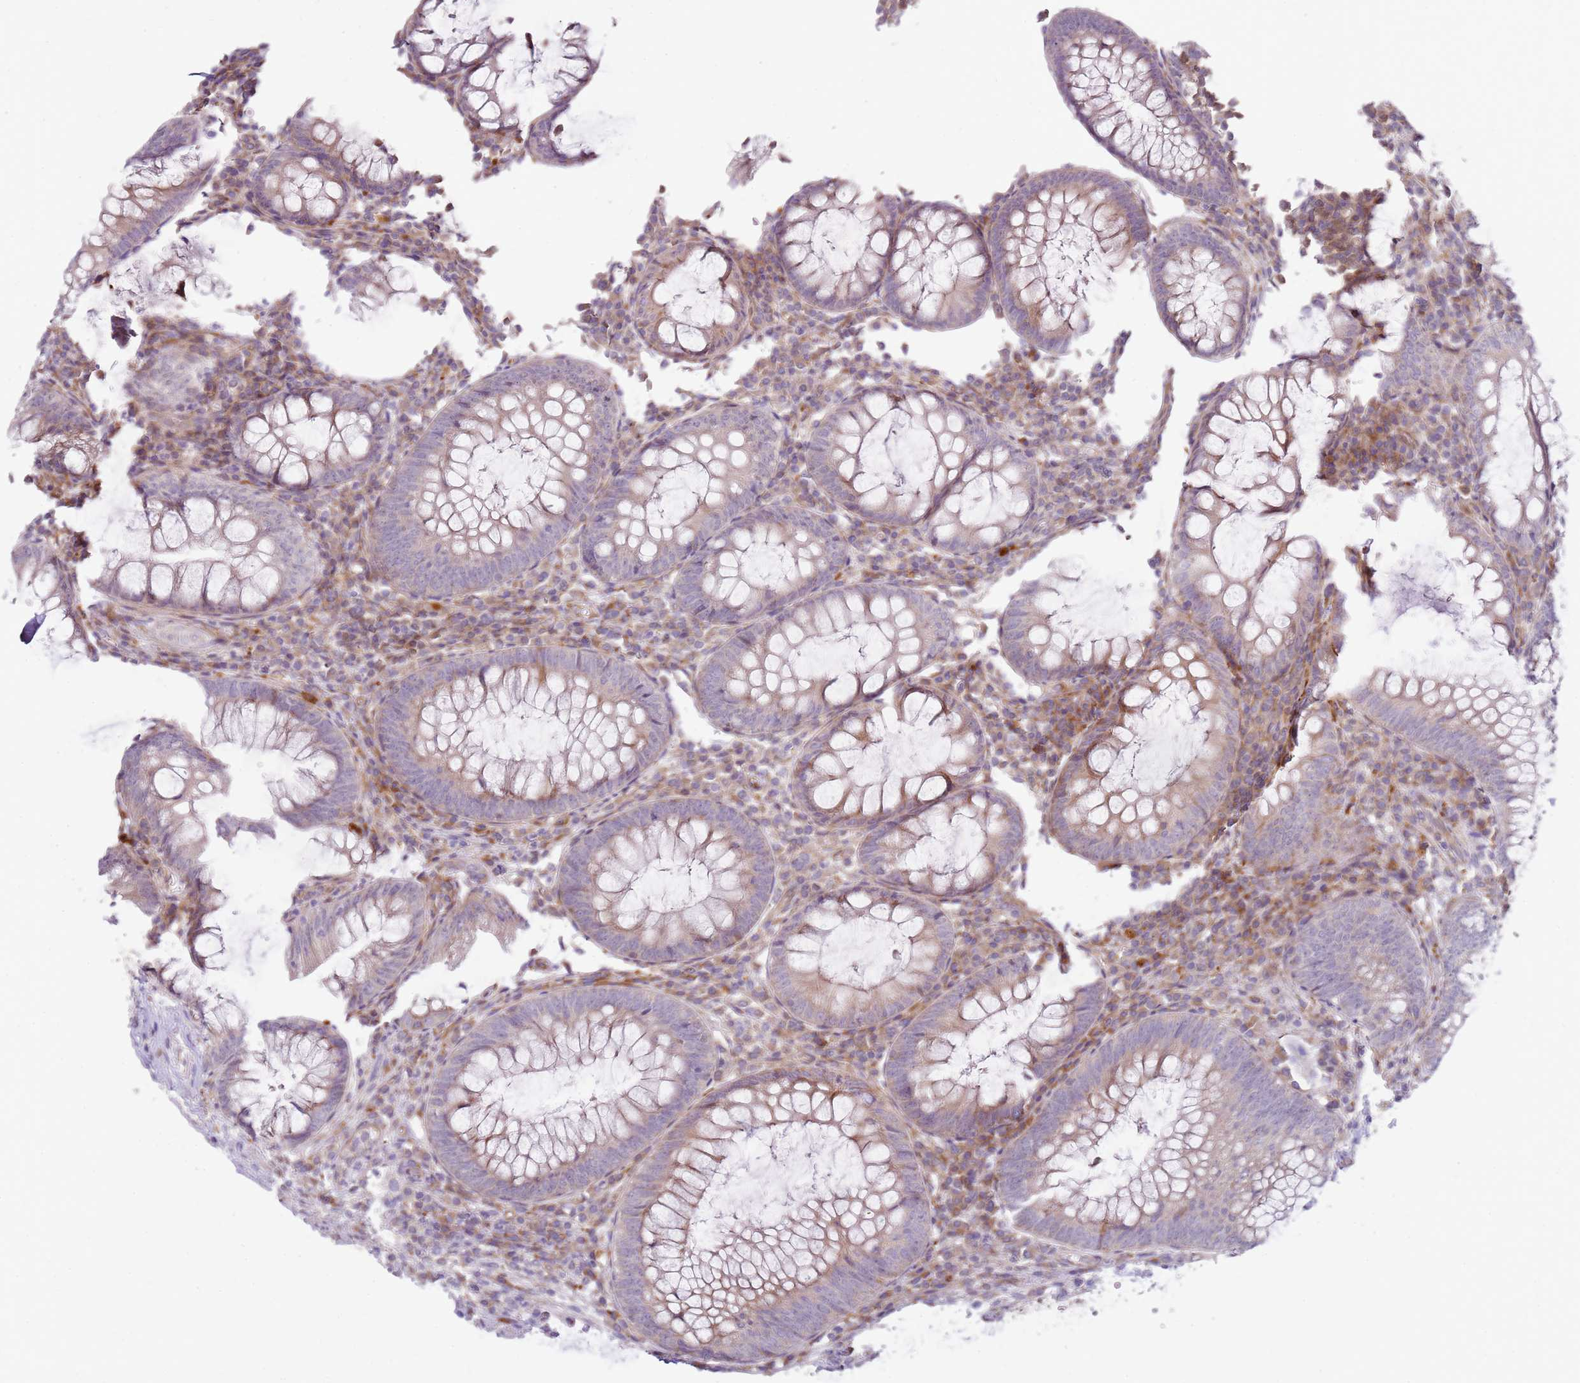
{"staining": {"intensity": "moderate", "quantity": "<25%", "location": "cytoplasmic/membranous"}, "tissue": "appendix", "cell_type": "Glandular cells", "image_type": "normal", "snomed": [{"axis": "morphology", "description": "Normal tissue, NOS"}, {"axis": "topography", "description": "Appendix"}], "caption": "Appendix stained with DAB immunohistochemistry demonstrates low levels of moderate cytoplasmic/membranous expression in about <25% of glandular cells. (DAB (3,3'-diaminobenzidine) IHC, brown staining for protein, blue staining for nuclei).", "gene": "GRAP", "patient": {"sex": "male", "age": 83}}